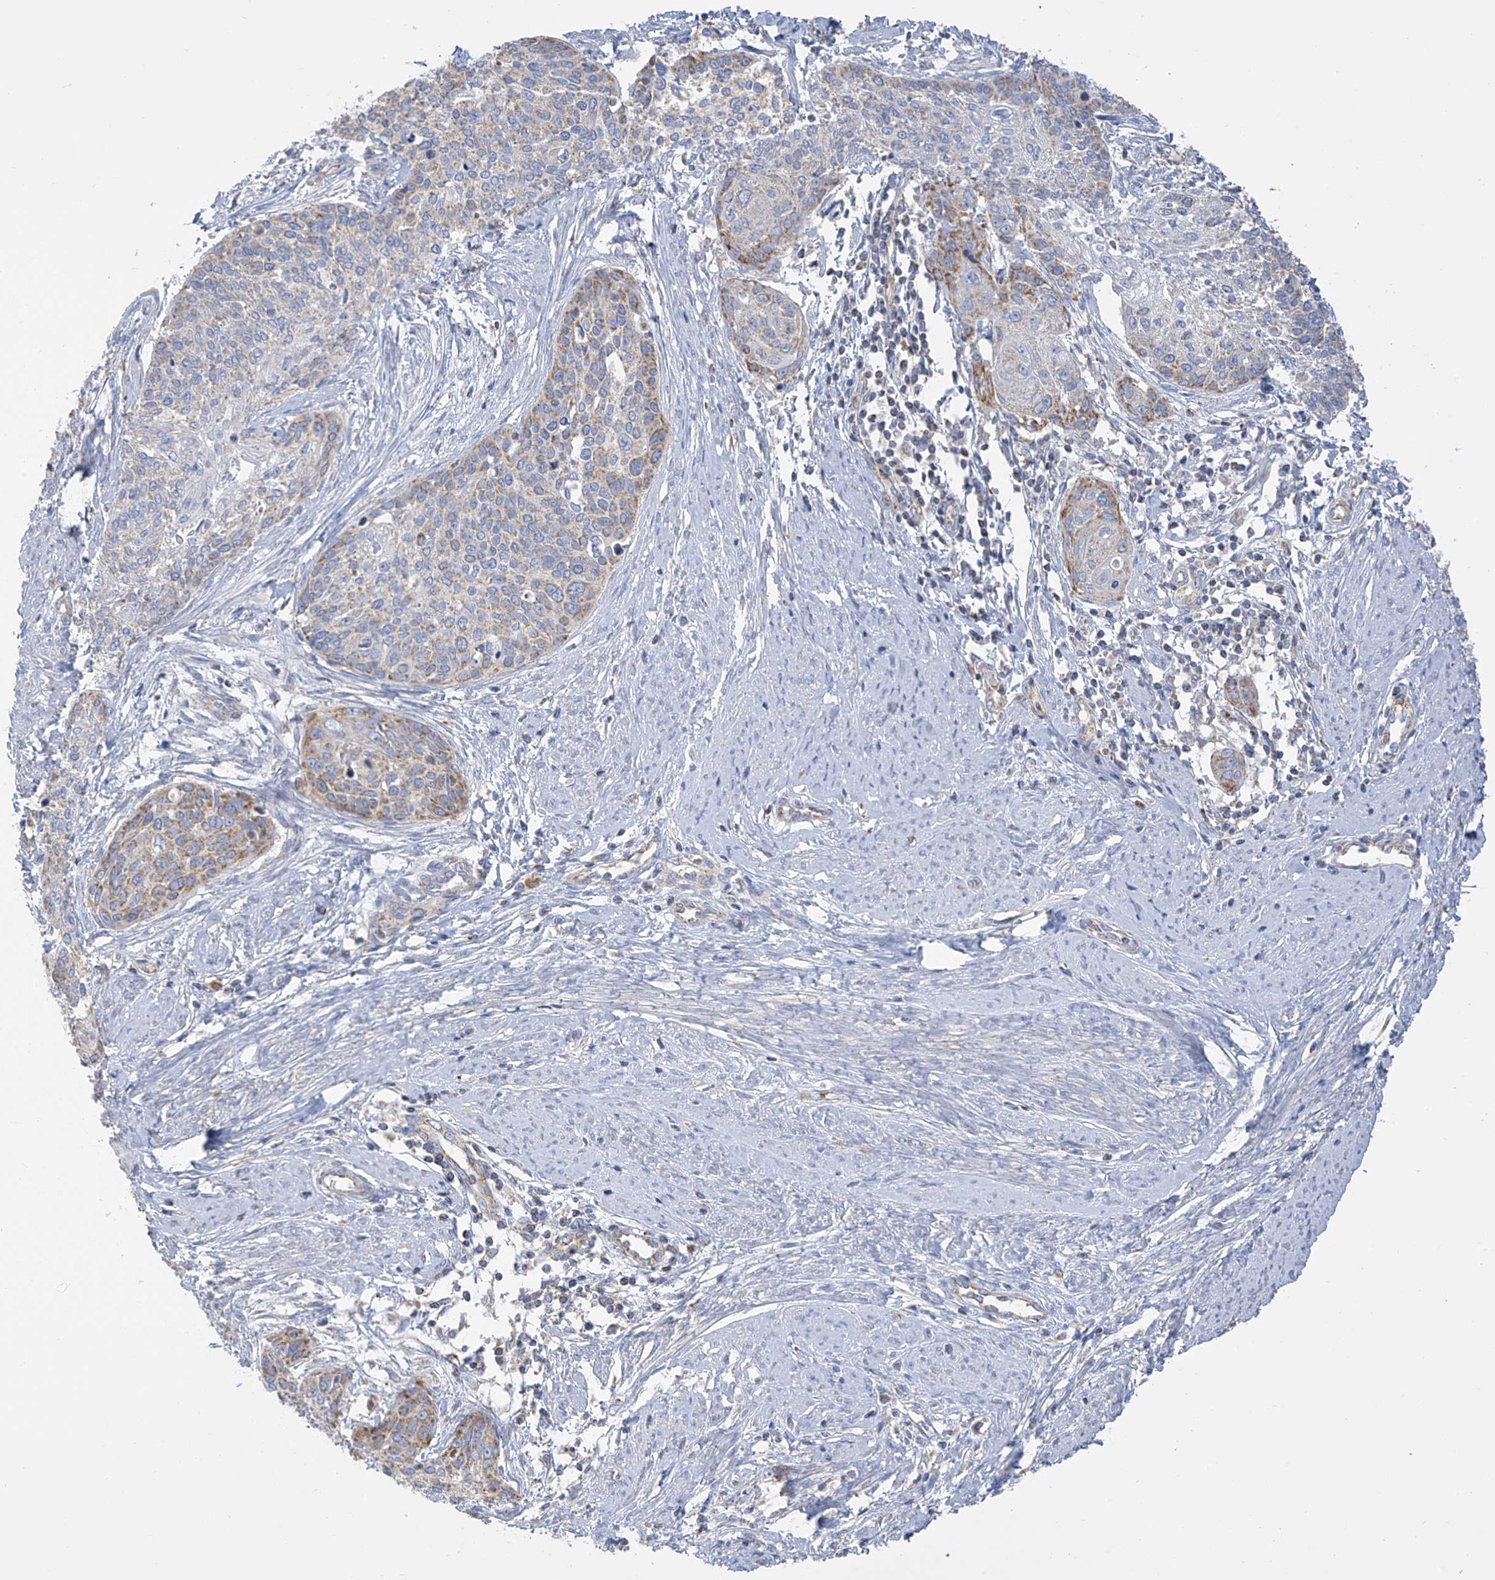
{"staining": {"intensity": "moderate", "quantity": "<25%", "location": "cytoplasmic/membranous"}, "tissue": "cervical cancer", "cell_type": "Tumor cells", "image_type": "cancer", "snomed": [{"axis": "morphology", "description": "Squamous cell carcinoma, NOS"}, {"axis": "topography", "description": "Cervix"}], "caption": "Protein analysis of cervical cancer tissue exhibits moderate cytoplasmic/membranous staining in approximately <25% of tumor cells. (IHC, brightfield microscopy, high magnification).", "gene": "PNPT1", "patient": {"sex": "female", "age": 37}}